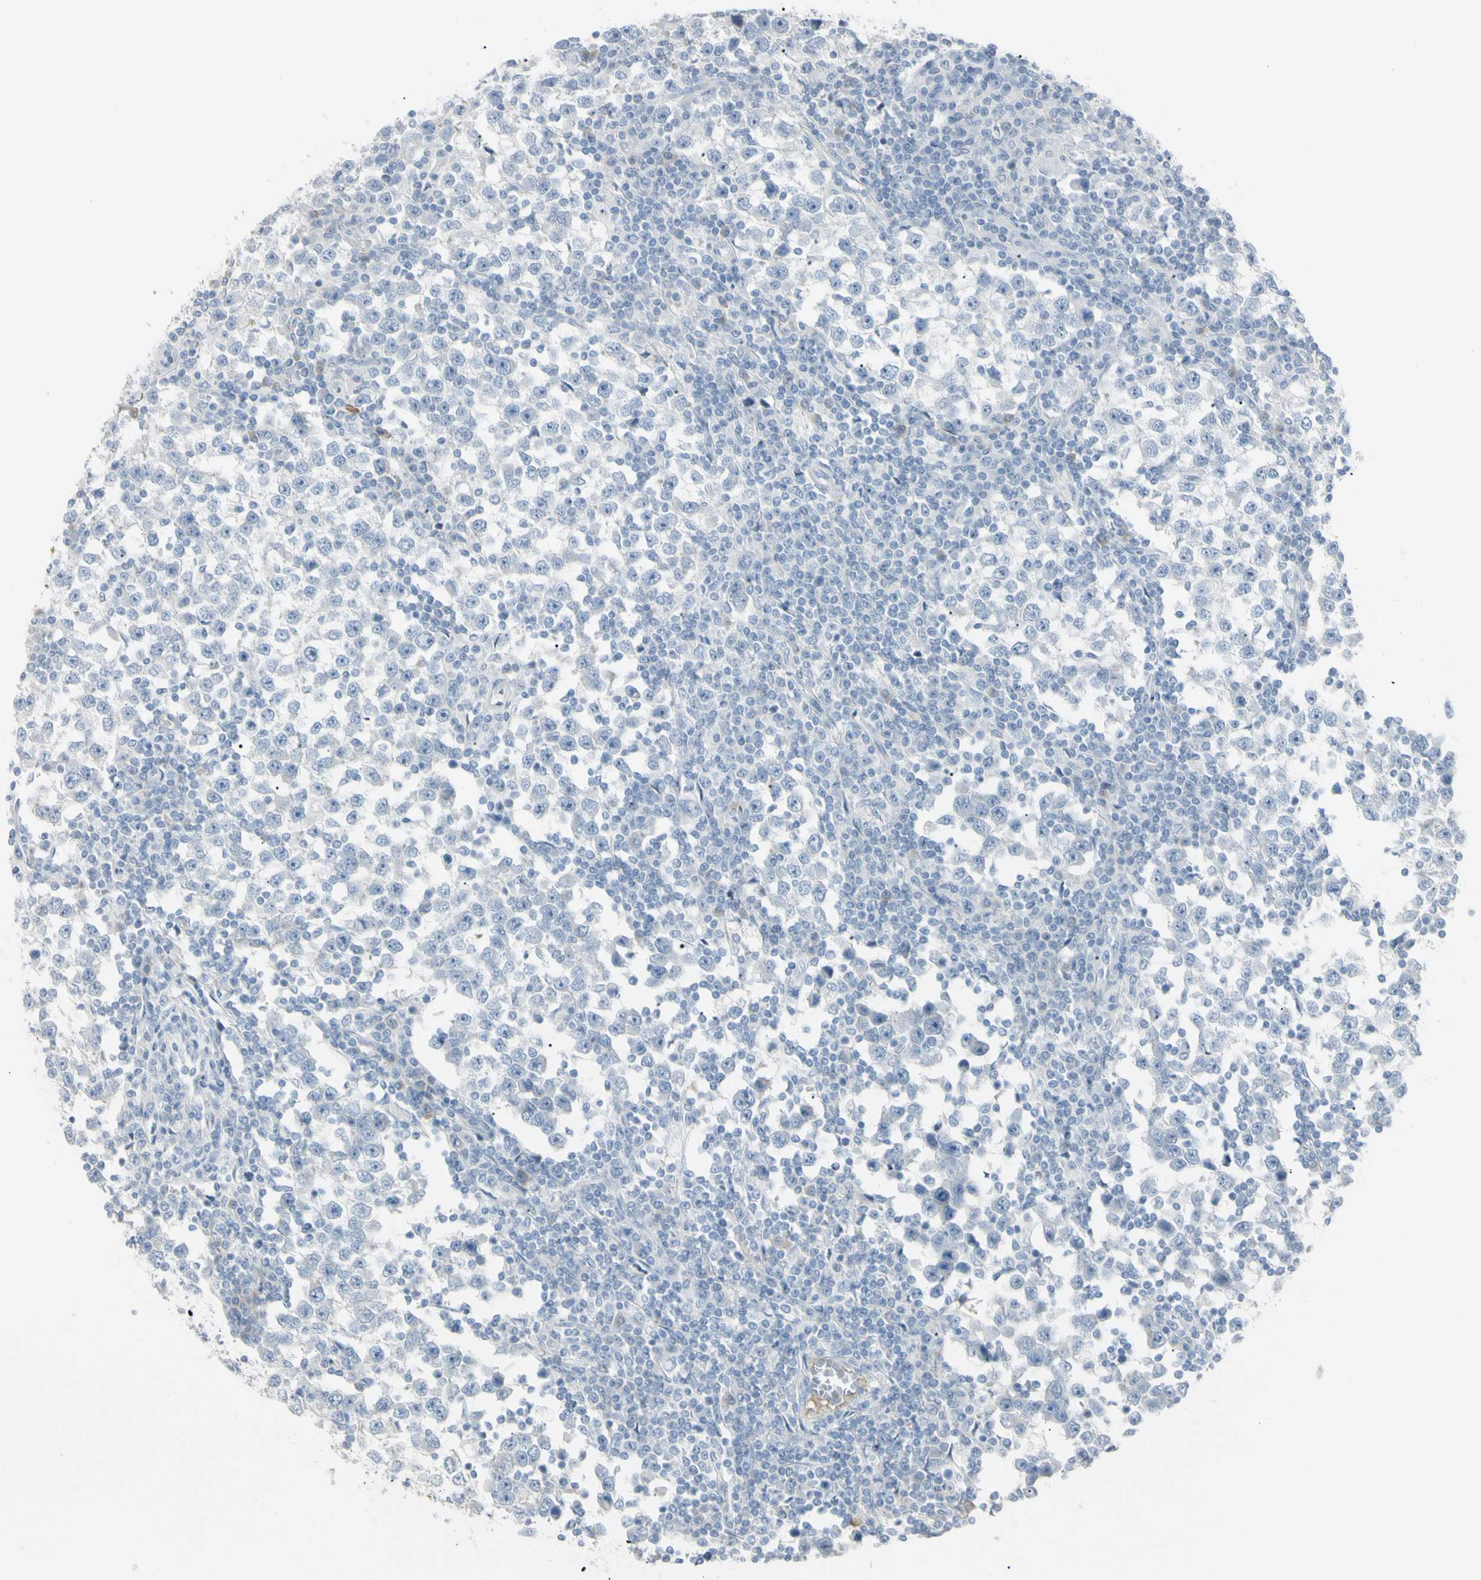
{"staining": {"intensity": "negative", "quantity": "none", "location": "none"}, "tissue": "testis cancer", "cell_type": "Tumor cells", "image_type": "cancer", "snomed": [{"axis": "morphology", "description": "Seminoma, NOS"}, {"axis": "topography", "description": "Testis"}], "caption": "The IHC image has no significant positivity in tumor cells of testis cancer (seminoma) tissue. Brightfield microscopy of immunohistochemistry (IHC) stained with DAB (brown) and hematoxylin (blue), captured at high magnification.", "gene": "PIP", "patient": {"sex": "male", "age": 65}}